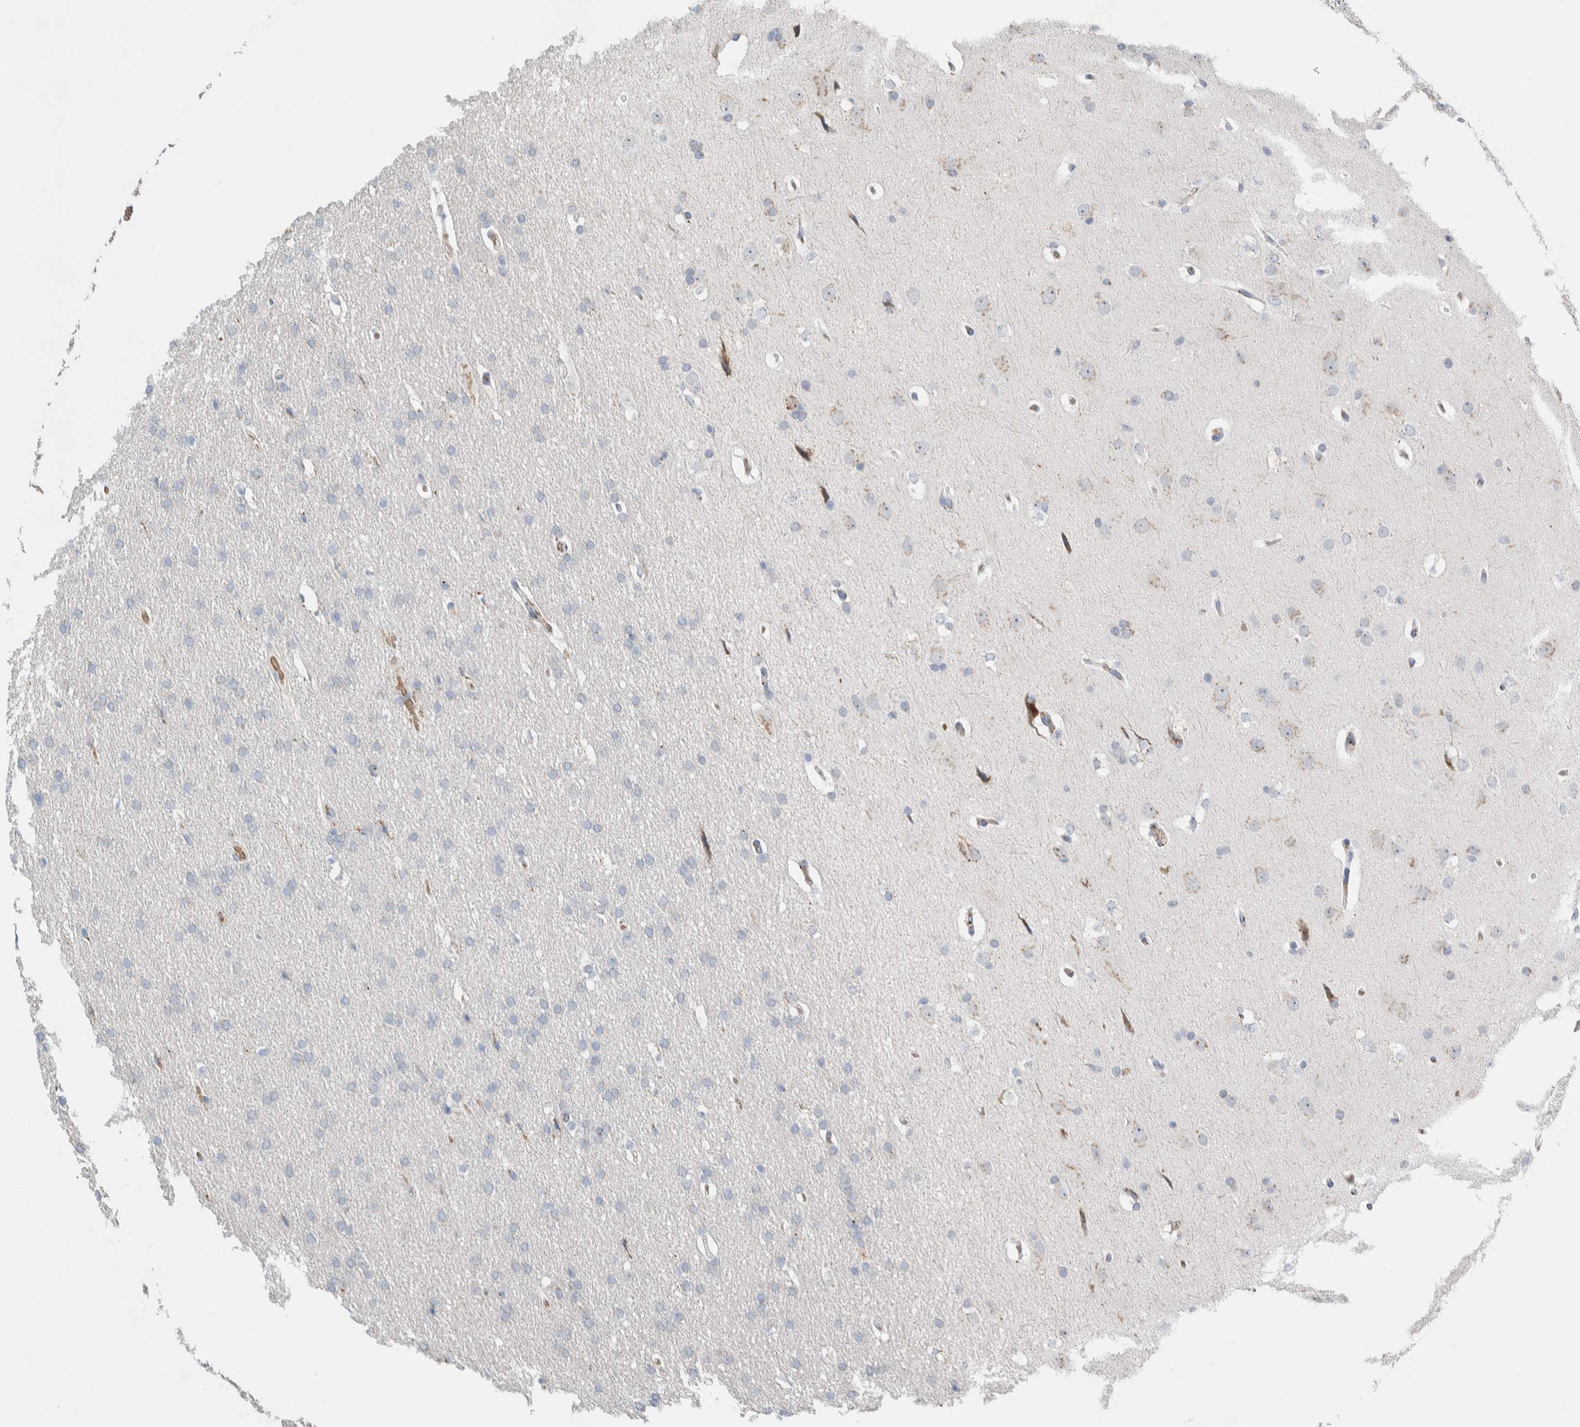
{"staining": {"intensity": "negative", "quantity": "none", "location": "none"}, "tissue": "glioma", "cell_type": "Tumor cells", "image_type": "cancer", "snomed": [{"axis": "morphology", "description": "Glioma, malignant, Low grade"}, {"axis": "topography", "description": "Brain"}], "caption": "Tumor cells show no significant protein staining in low-grade glioma (malignant).", "gene": "SLC38A10", "patient": {"sex": "female", "age": 37}}